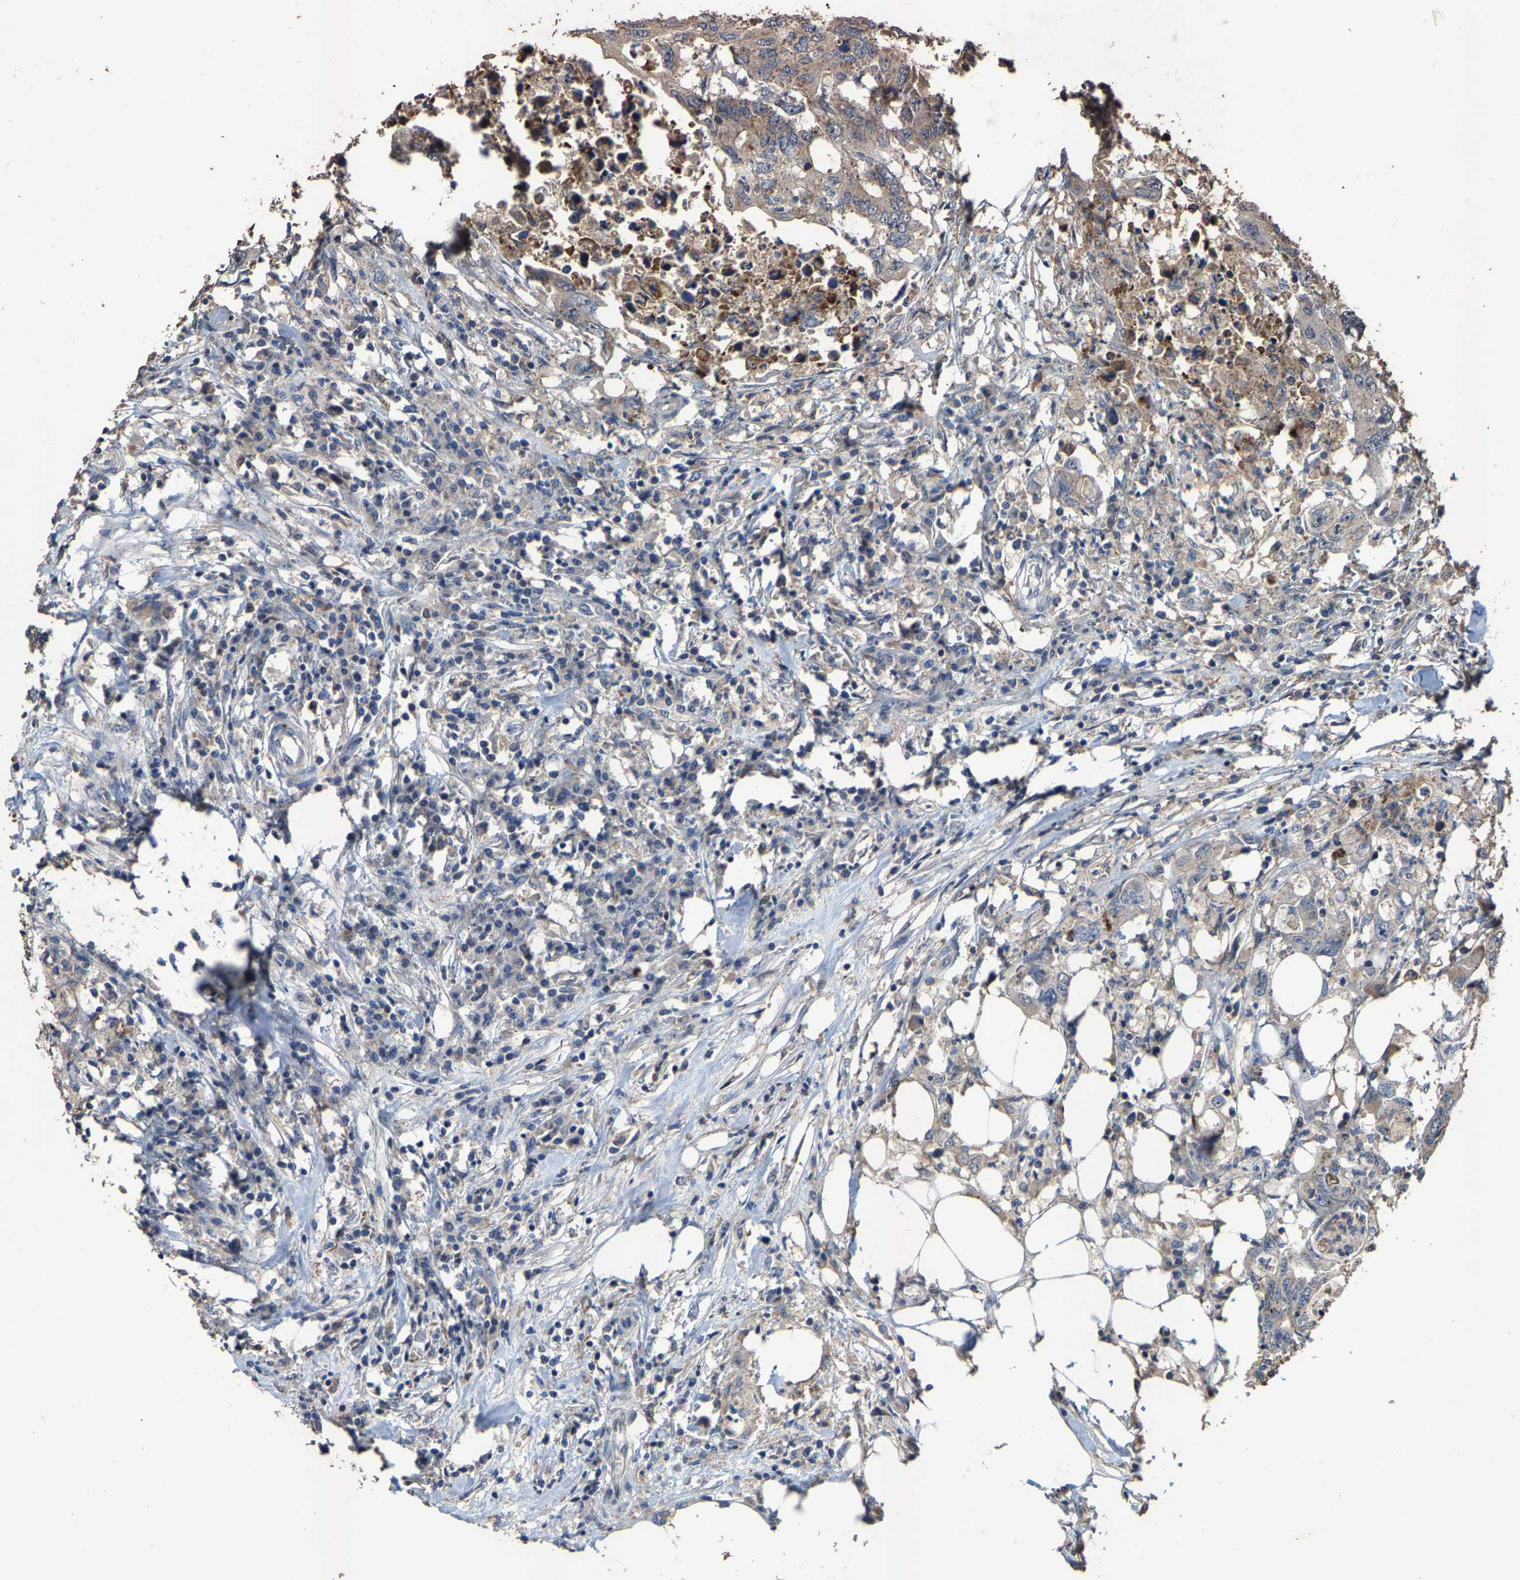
{"staining": {"intensity": "weak", "quantity": "<25%", "location": "cytoplasmic/membranous"}, "tissue": "colorectal cancer", "cell_type": "Tumor cells", "image_type": "cancer", "snomed": [{"axis": "morphology", "description": "Adenocarcinoma, NOS"}, {"axis": "topography", "description": "Colon"}], "caption": "DAB immunohistochemical staining of human adenocarcinoma (colorectal) displays no significant positivity in tumor cells. The staining was performed using DAB (3,3'-diaminobenzidine) to visualize the protein expression in brown, while the nuclei were stained in blue with hematoxylin (Magnification: 20x).", "gene": "TDRKH", "patient": {"sex": "male", "age": 71}}